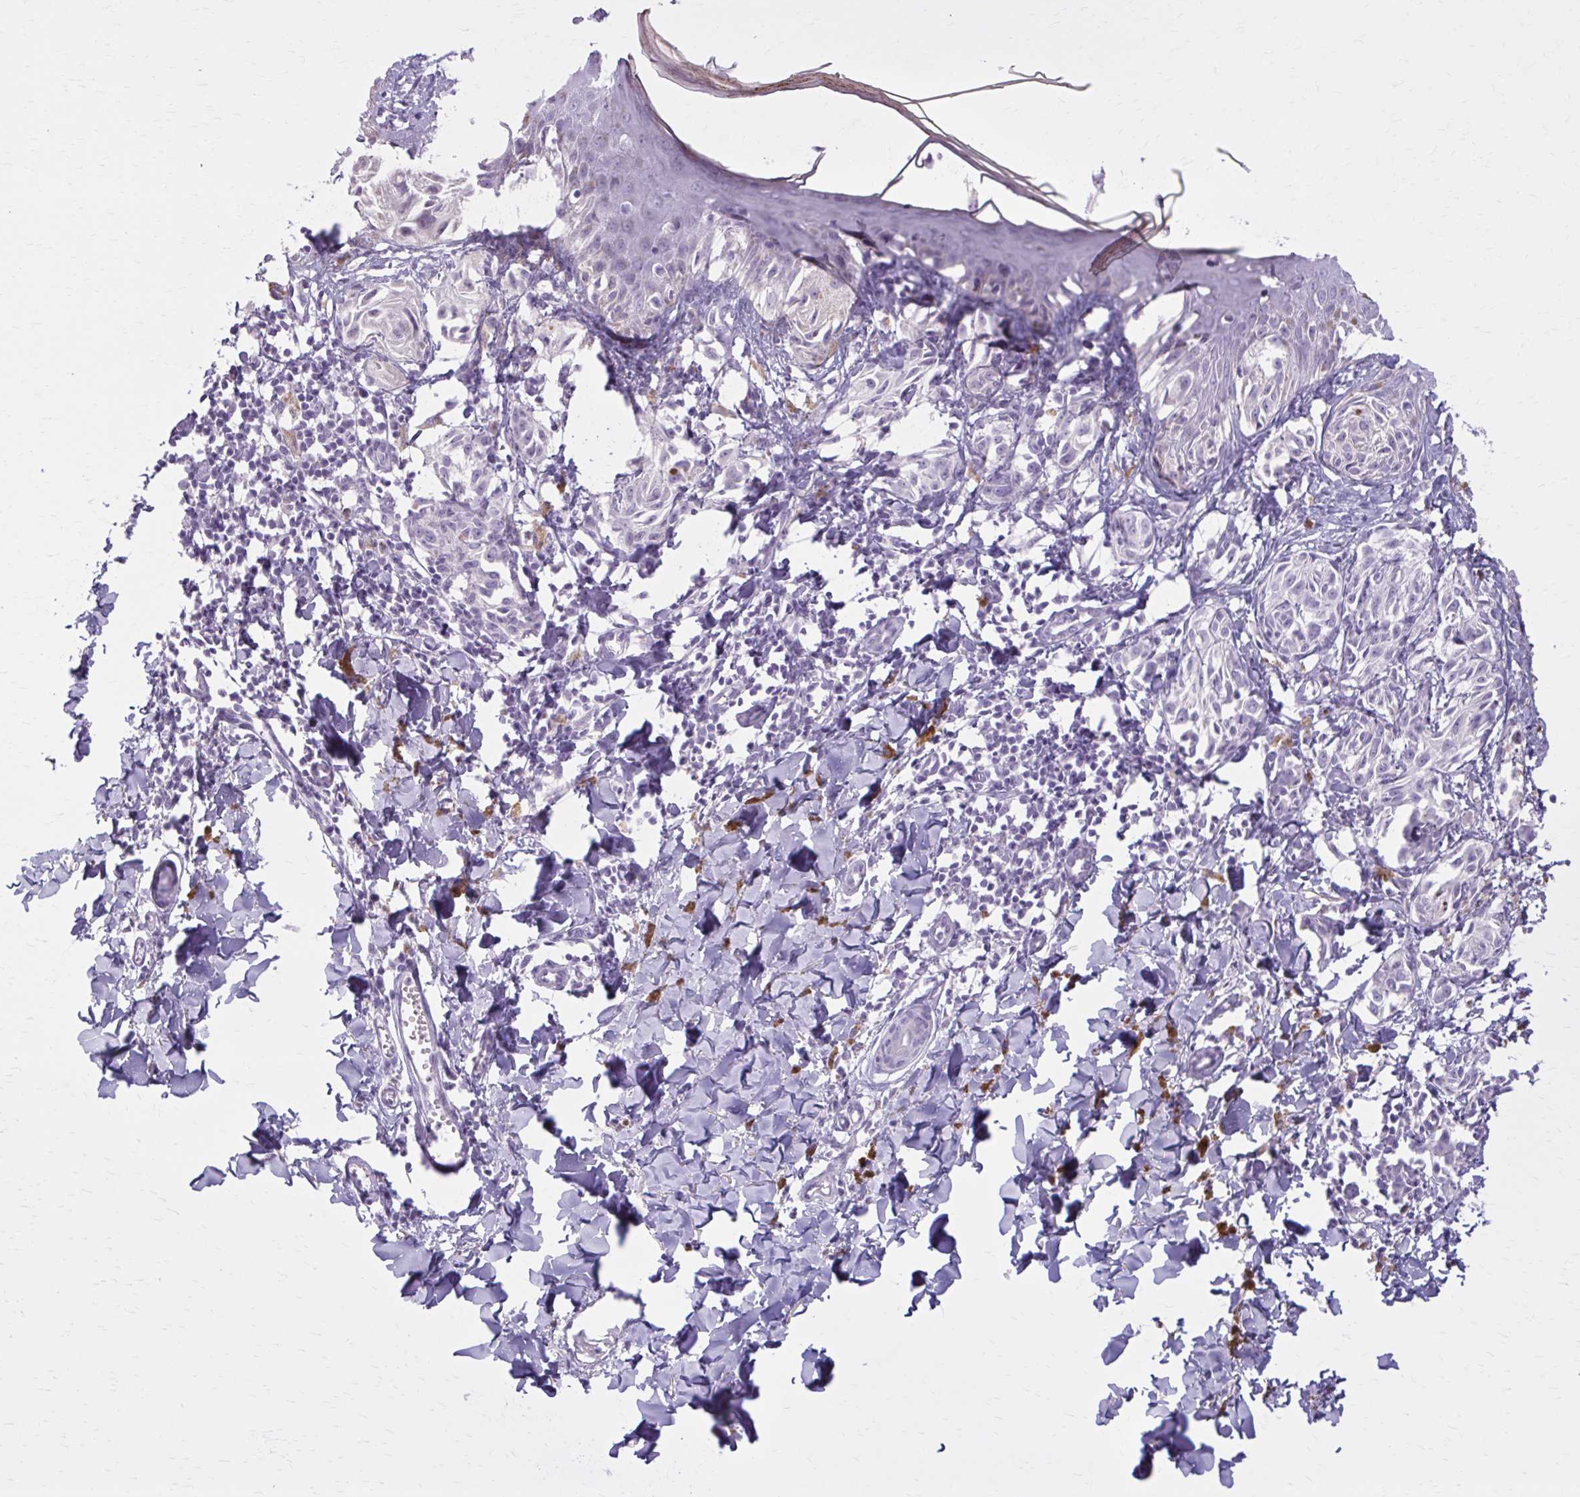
{"staining": {"intensity": "negative", "quantity": "none", "location": "none"}, "tissue": "melanoma", "cell_type": "Tumor cells", "image_type": "cancer", "snomed": [{"axis": "morphology", "description": "Malignant melanoma, NOS"}, {"axis": "topography", "description": "Skin"}], "caption": "Malignant melanoma was stained to show a protein in brown. There is no significant staining in tumor cells.", "gene": "OR4B1", "patient": {"sex": "female", "age": 38}}